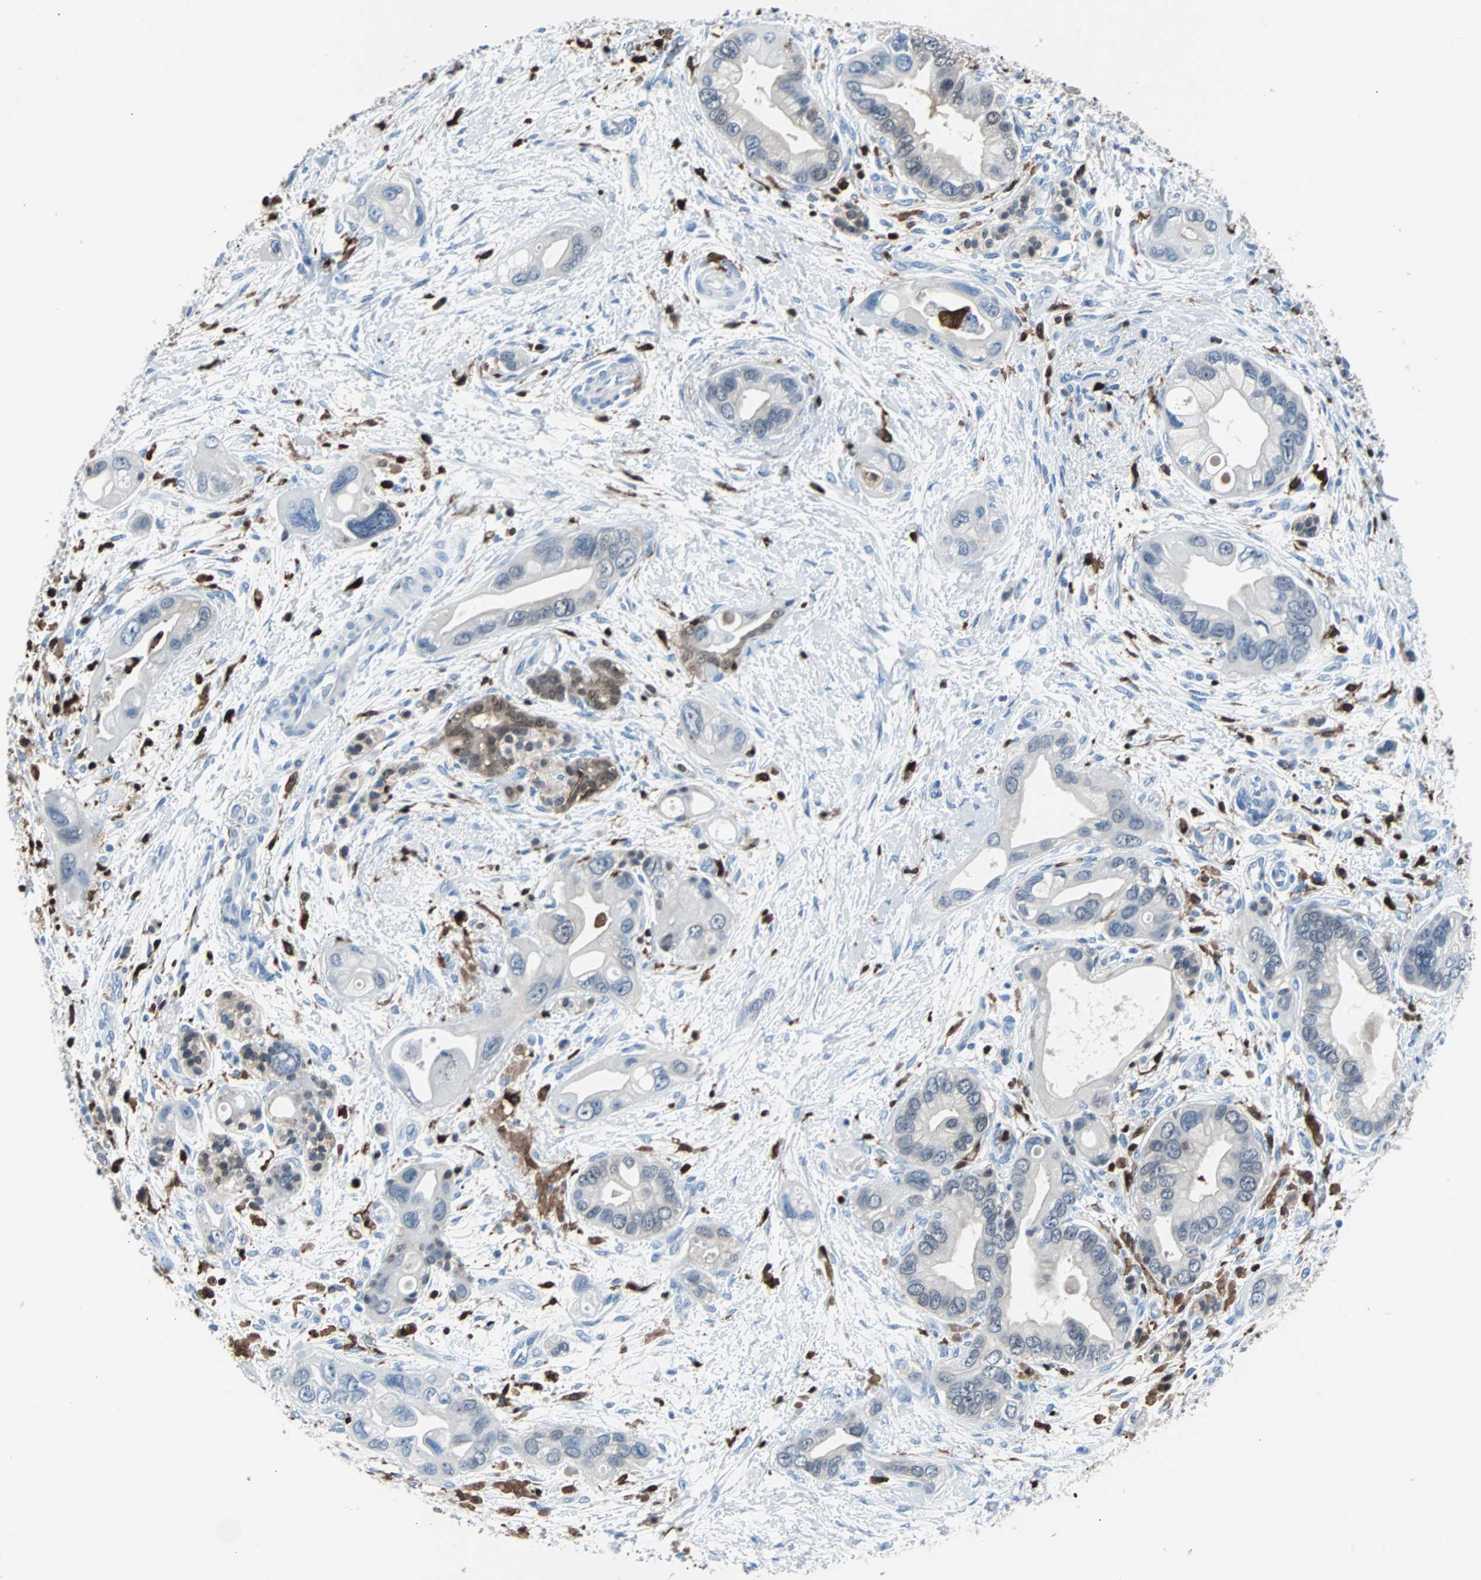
{"staining": {"intensity": "negative", "quantity": "none", "location": "none"}, "tissue": "pancreatic cancer", "cell_type": "Tumor cells", "image_type": "cancer", "snomed": [{"axis": "morphology", "description": "Adenocarcinoma, NOS"}, {"axis": "topography", "description": "Pancreas"}], "caption": "An IHC histopathology image of pancreatic adenocarcinoma is shown. There is no staining in tumor cells of pancreatic adenocarcinoma.", "gene": "SYK", "patient": {"sex": "female", "age": 77}}